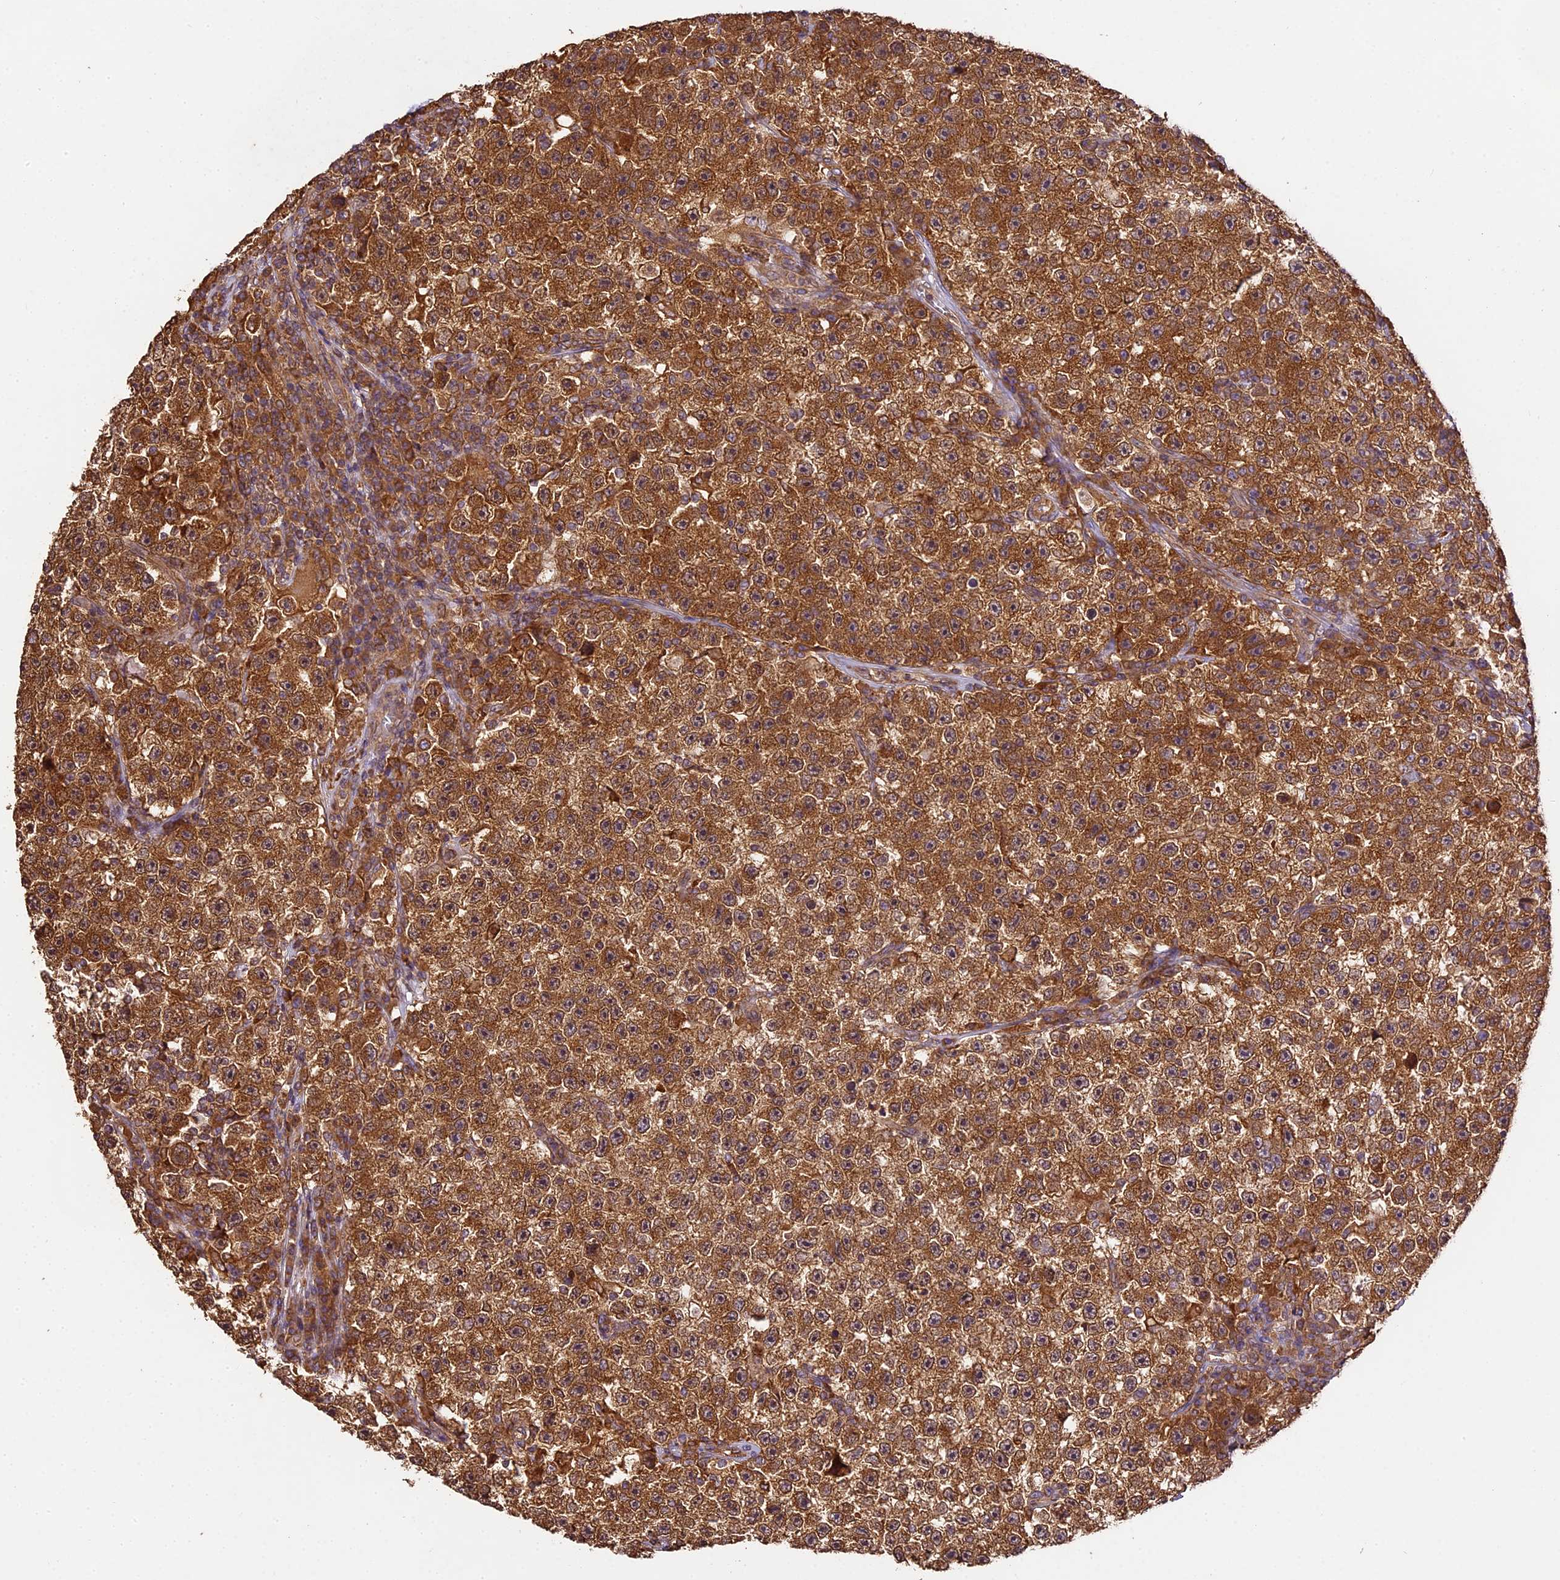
{"staining": {"intensity": "strong", "quantity": ">75%", "location": "cytoplasmic/membranous"}, "tissue": "testis cancer", "cell_type": "Tumor cells", "image_type": "cancer", "snomed": [{"axis": "morphology", "description": "Seminoma, NOS"}, {"axis": "topography", "description": "Testis"}], "caption": "Protein expression analysis of testis cancer reveals strong cytoplasmic/membranous staining in about >75% of tumor cells. (Brightfield microscopy of DAB IHC at high magnification).", "gene": "BRAP", "patient": {"sex": "male", "age": 22}}